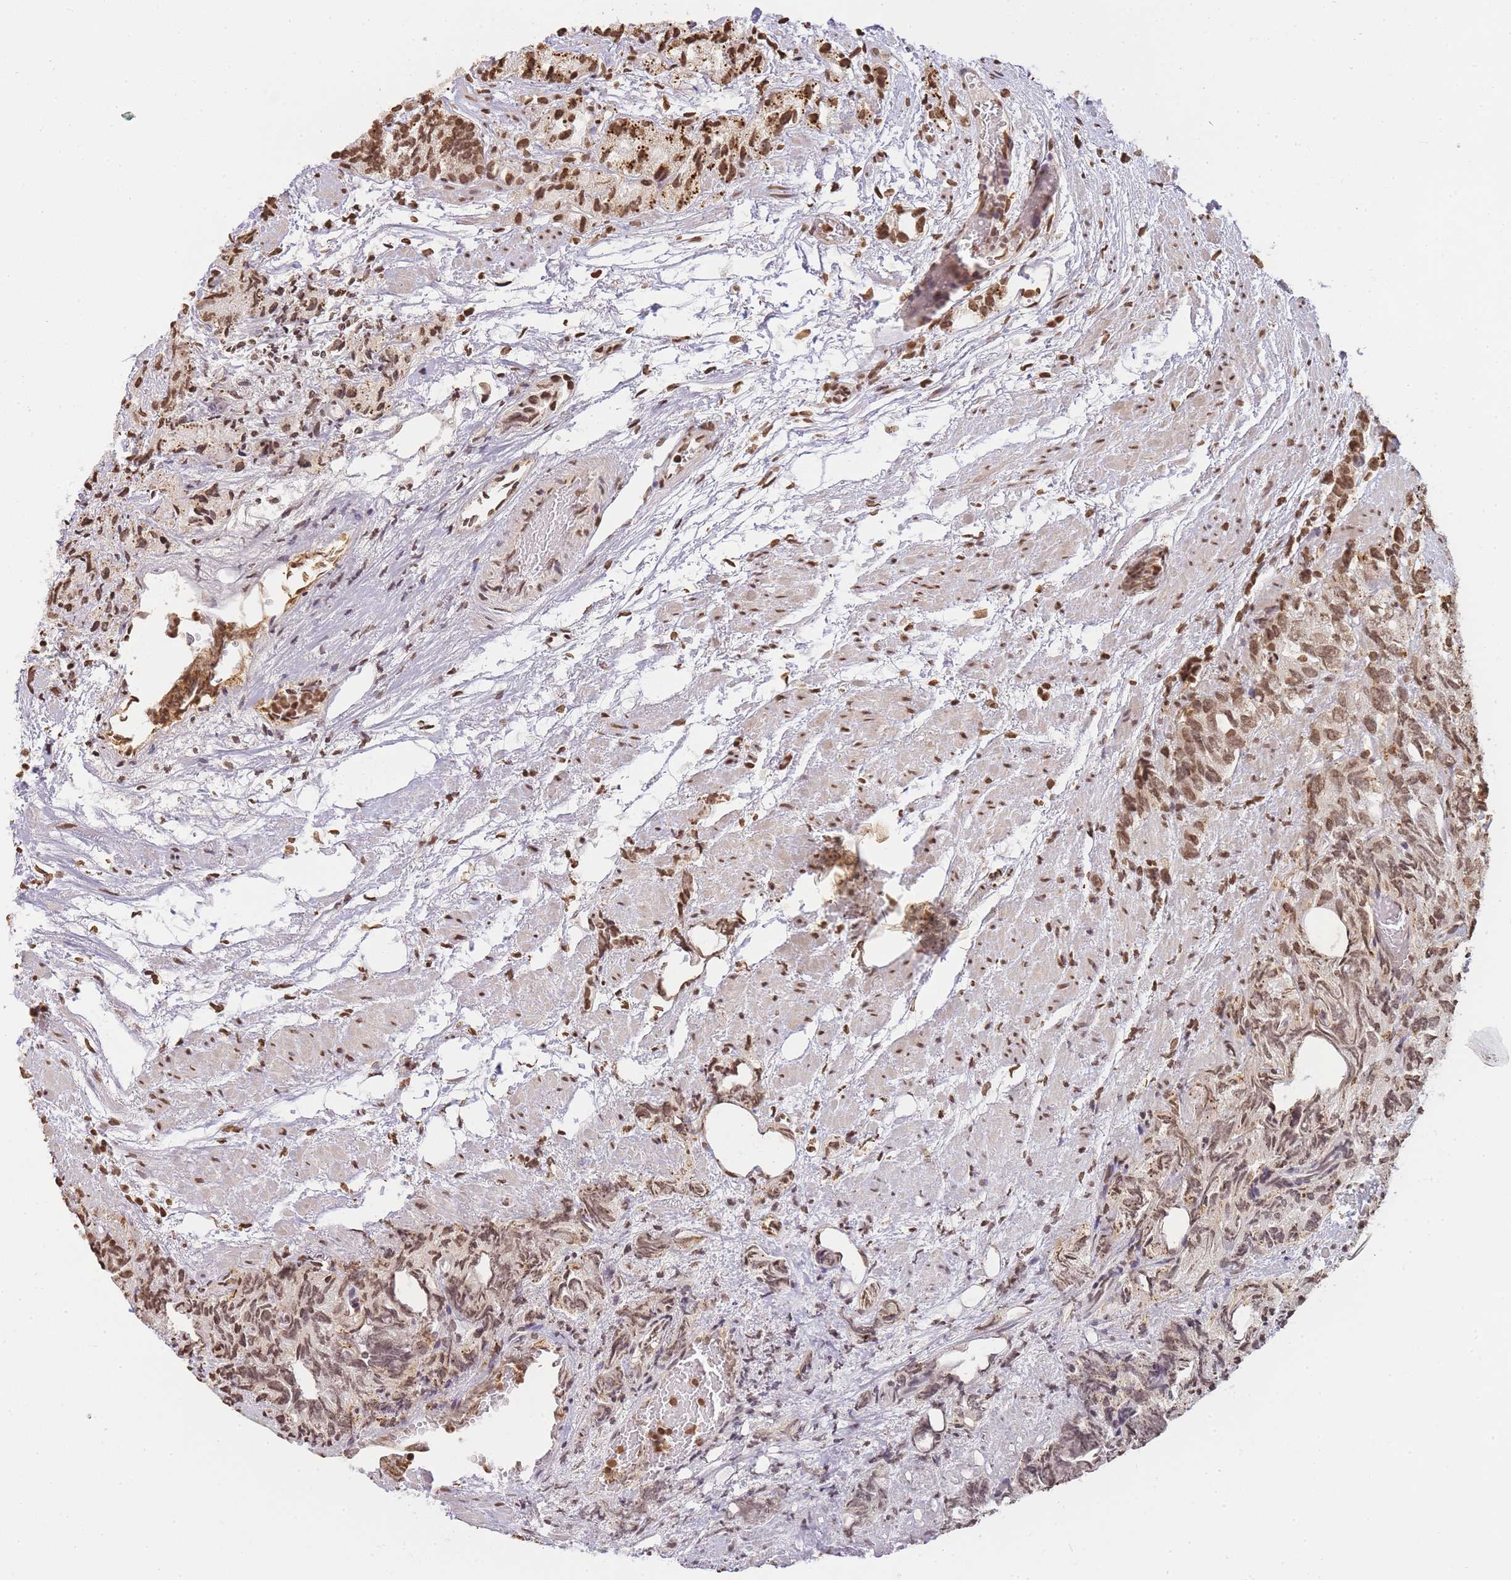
{"staining": {"intensity": "moderate", "quantity": ">75%", "location": "cytoplasmic/membranous,nuclear"}, "tissue": "prostate cancer", "cell_type": "Tumor cells", "image_type": "cancer", "snomed": [{"axis": "morphology", "description": "Adenocarcinoma, High grade"}, {"axis": "topography", "description": "Prostate"}], "caption": "The immunohistochemical stain labels moderate cytoplasmic/membranous and nuclear staining in tumor cells of prostate cancer tissue.", "gene": "WWTR1", "patient": {"sex": "male", "age": 82}}